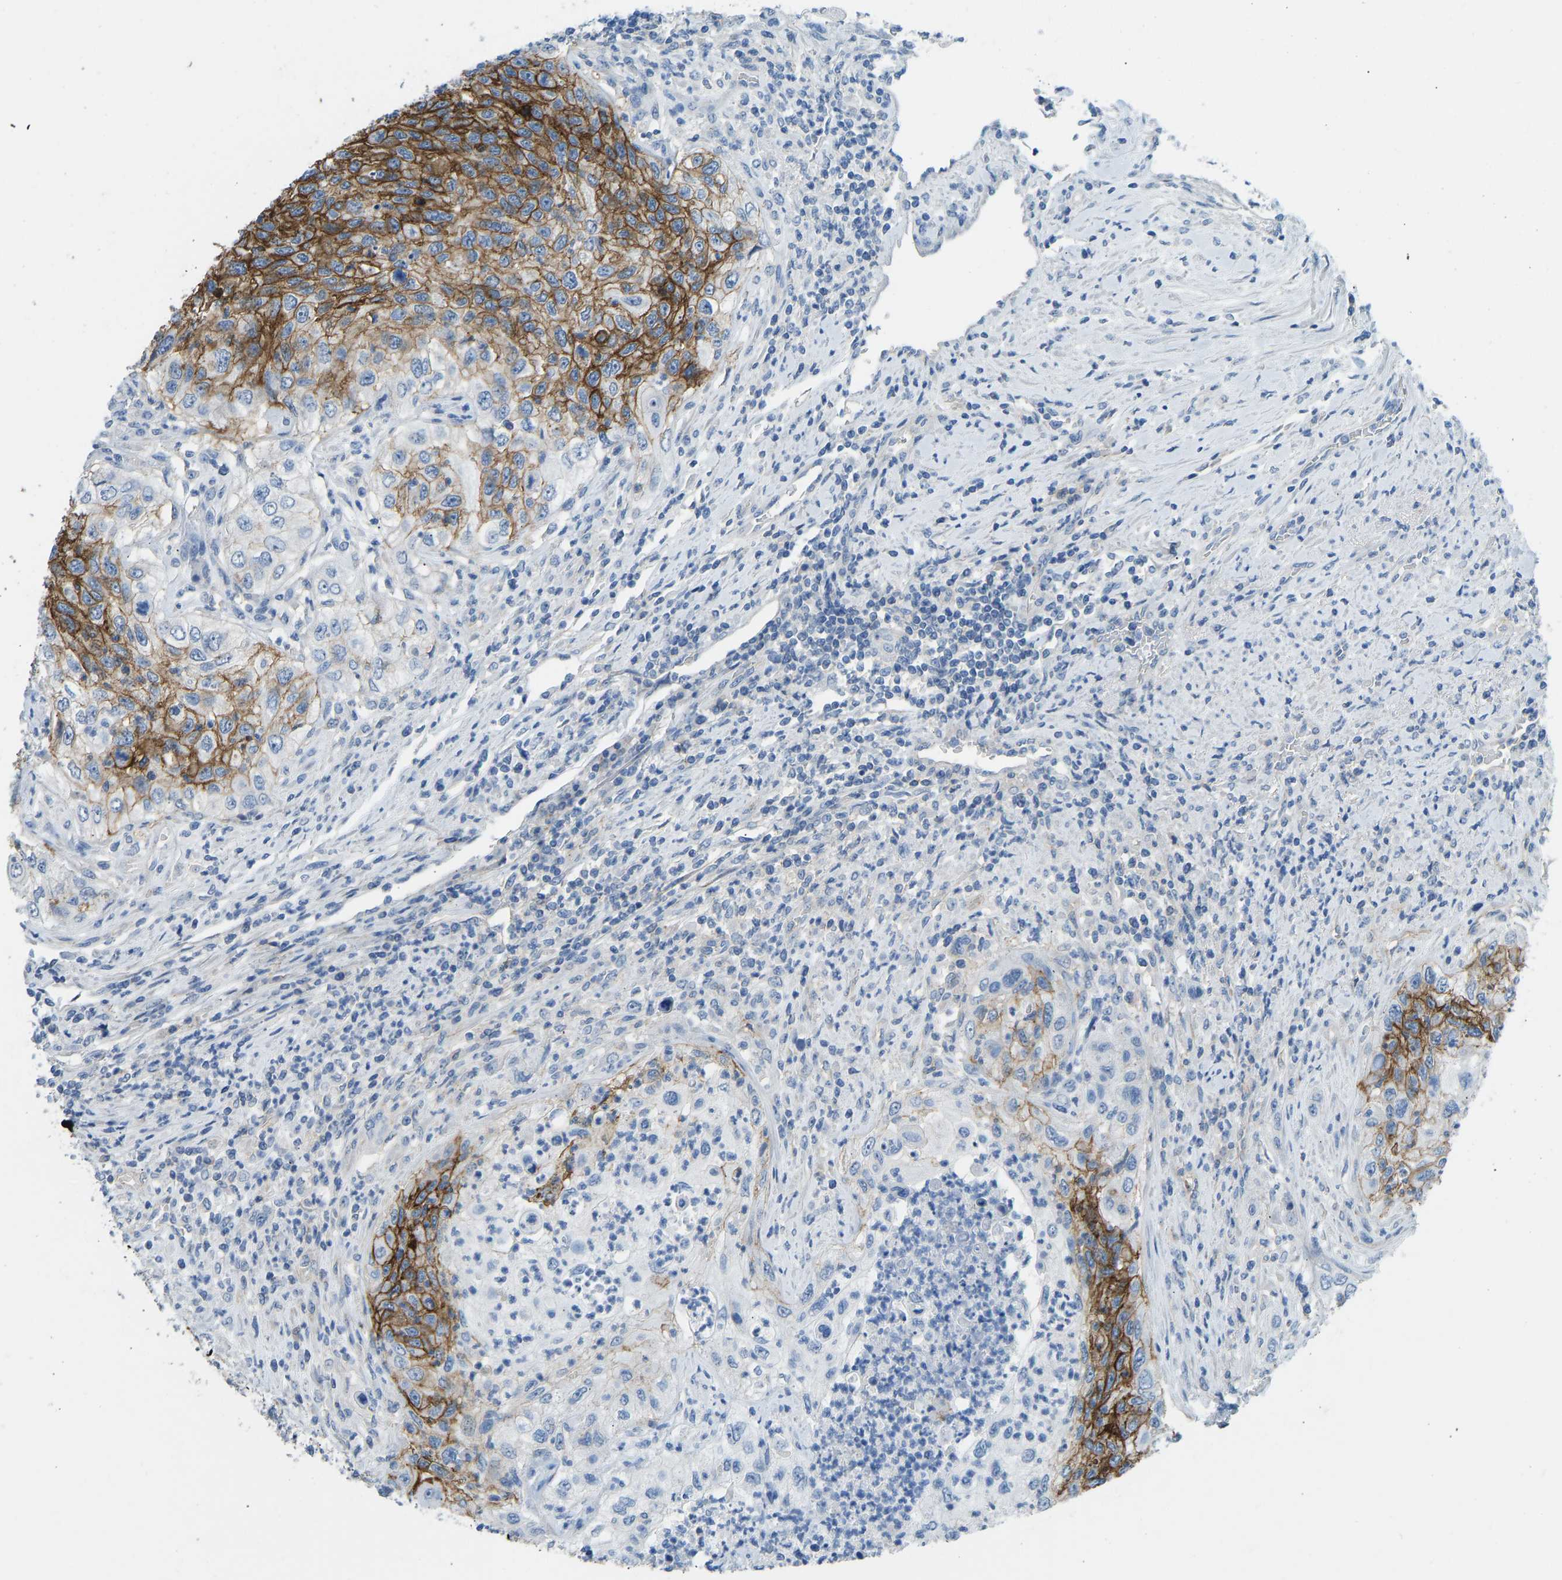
{"staining": {"intensity": "strong", "quantity": "25%-75%", "location": "cytoplasmic/membranous"}, "tissue": "urothelial cancer", "cell_type": "Tumor cells", "image_type": "cancer", "snomed": [{"axis": "morphology", "description": "Urothelial carcinoma, High grade"}, {"axis": "topography", "description": "Urinary bladder"}], "caption": "The immunohistochemical stain labels strong cytoplasmic/membranous expression in tumor cells of urothelial cancer tissue.", "gene": "ATP1A1", "patient": {"sex": "female", "age": 60}}